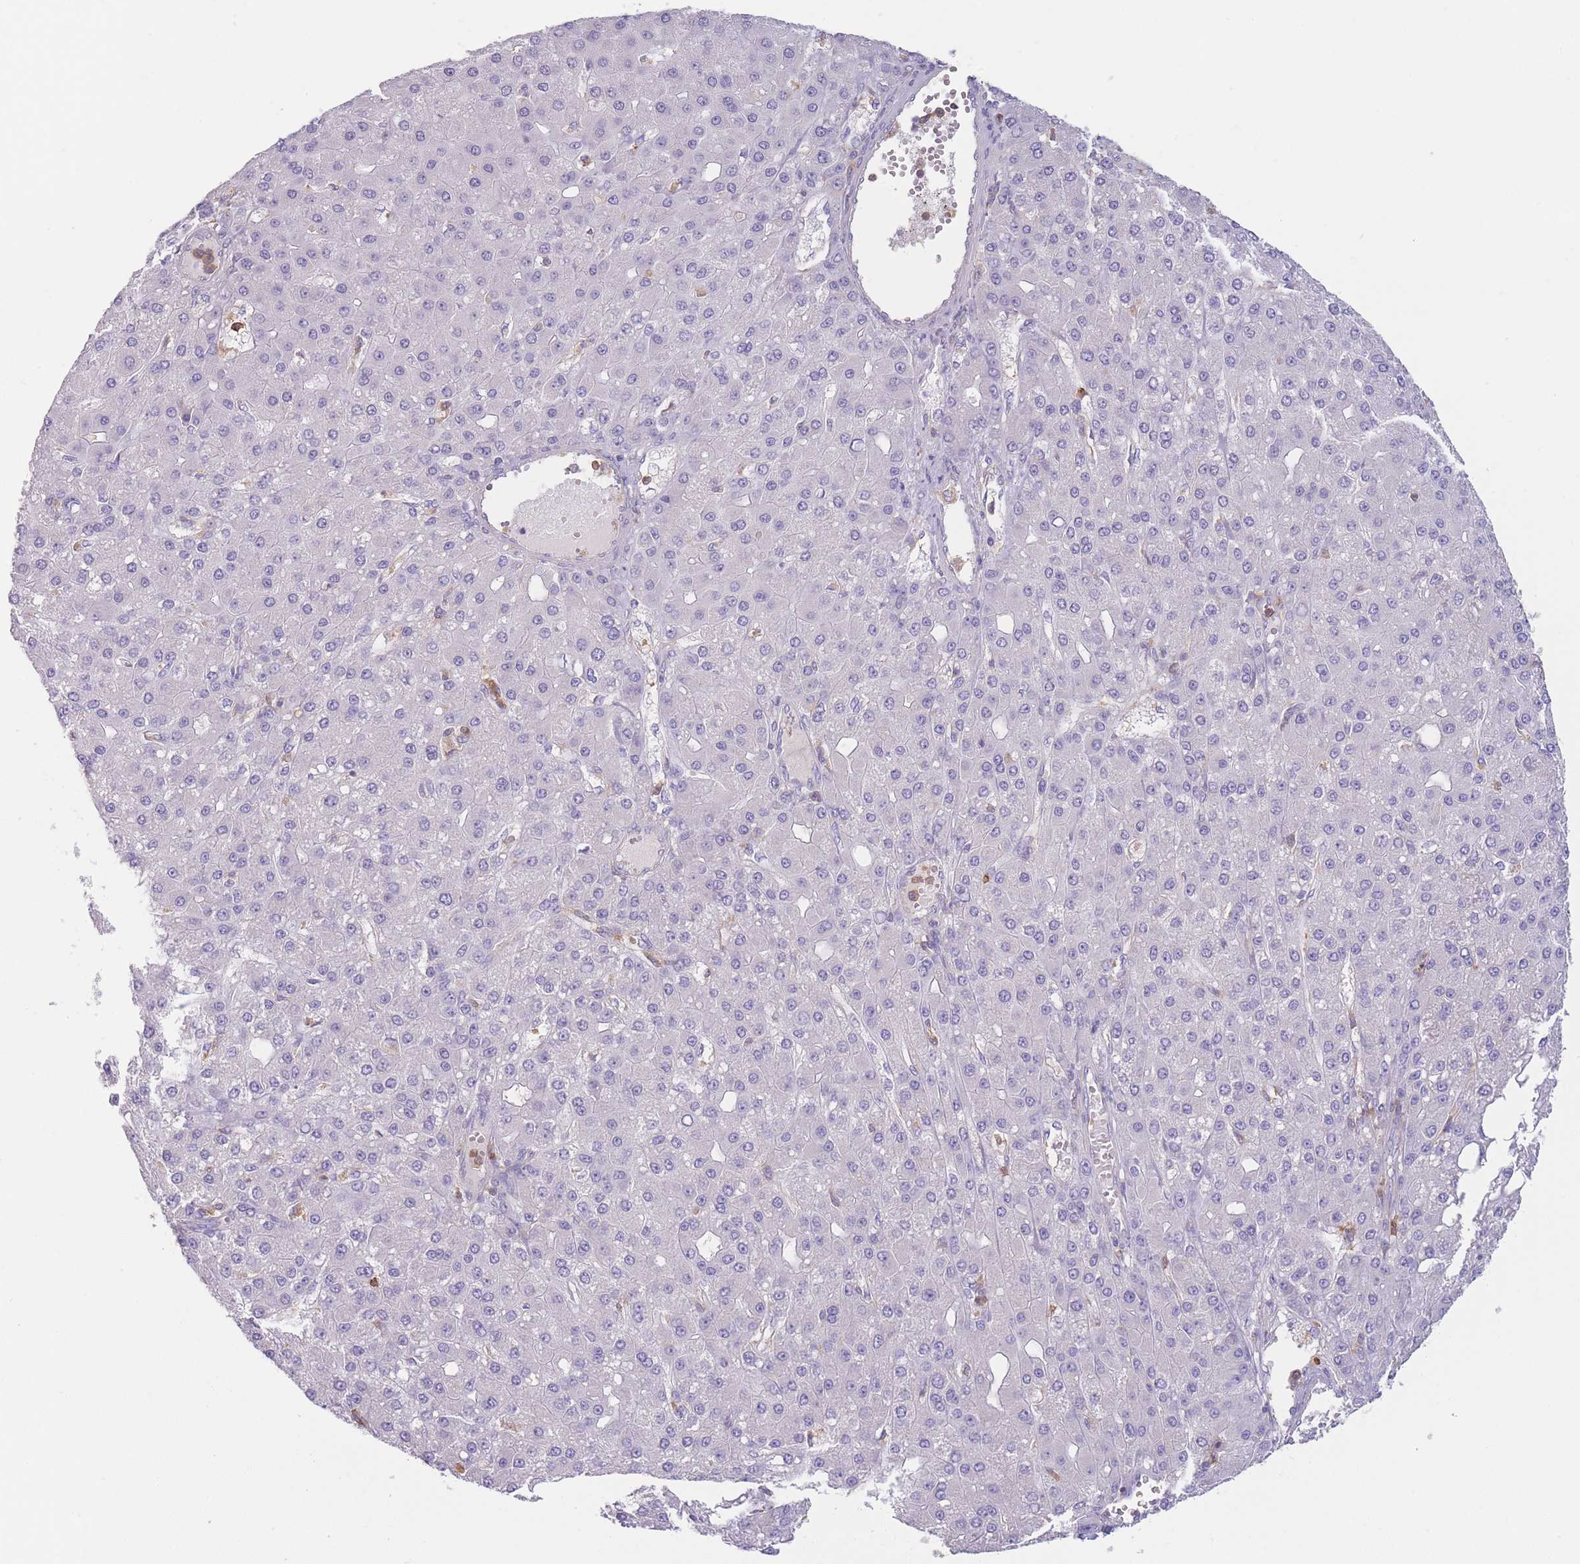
{"staining": {"intensity": "negative", "quantity": "none", "location": "none"}, "tissue": "liver cancer", "cell_type": "Tumor cells", "image_type": "cancer", "snomed": [{"axis": "morphology", "description": "Carcinoma, Hepatocellular, NOS"}, {"axis": "topography", "description": "Liver"}], "caption": "This is a photomicrograph of IHC staining of liver cancer (hepatocellular carcinoma), which shows no positivity in tumor cells.", "gene": "ST3GAL4", "patient": {"sex": "male", "age": 67}}